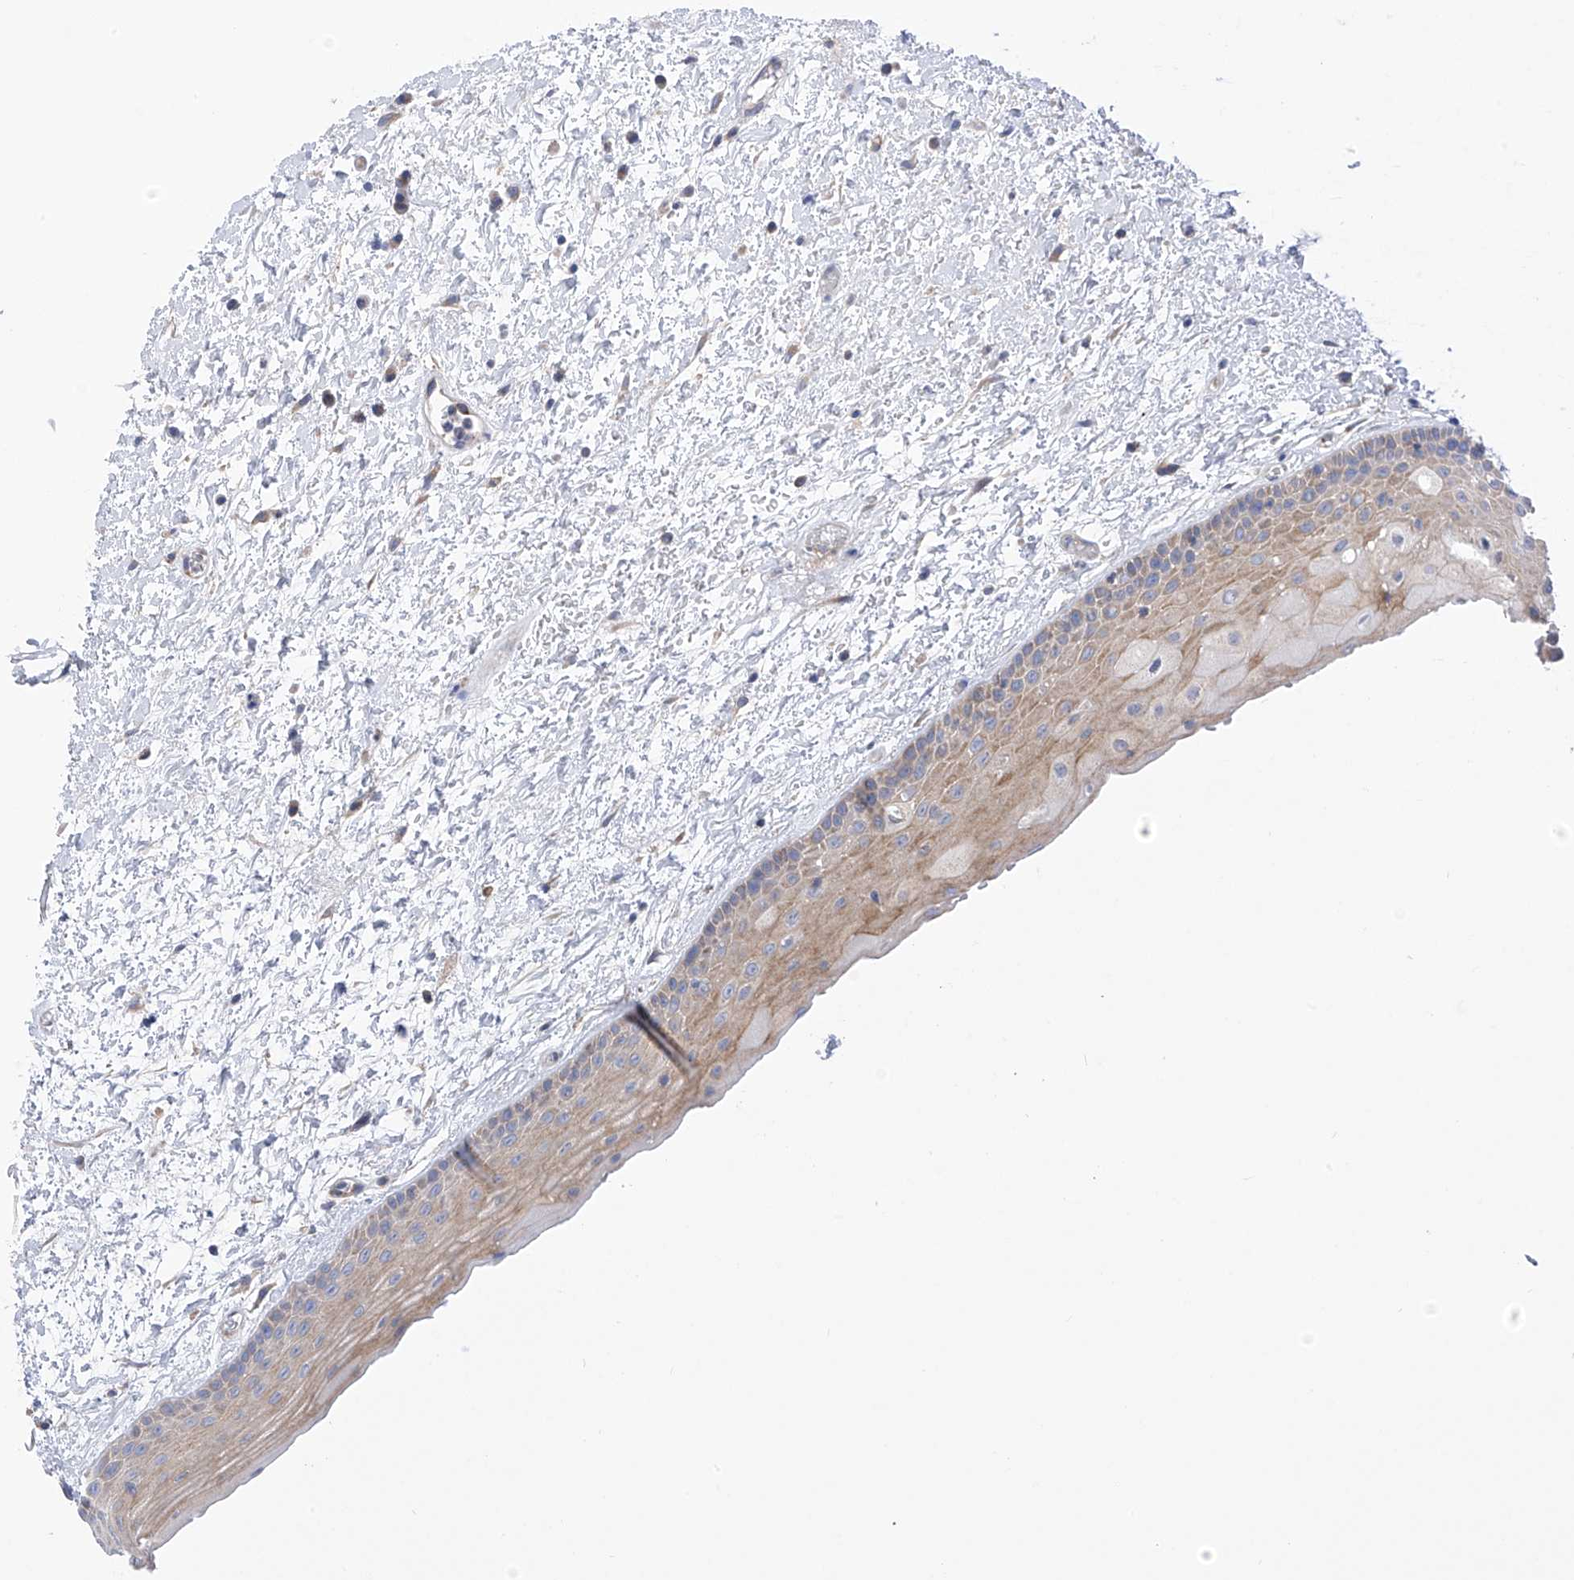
{"staining": {"intensity": "moderate", "quantity": "25%-75%", "location": "cytoplasmic/membranous"}, "tissue": "oral mucosa", "cell_type": "Squamous epithelial cells", "image_type": "normal", "snomed": [{"axis": "morphology", "description": "Normal tissue, NOS"}, {"axis": "topography", "description": "Oral tissue"}], "caption": "Human oral mucosa stained with a brown dye reveals moderate cytoplasmic/membranous positive positivity in approximately 25%-75% of squamous epithelial cells.", "gene": "P2RX7", "patient": {"sex": "female", "age": 76}}